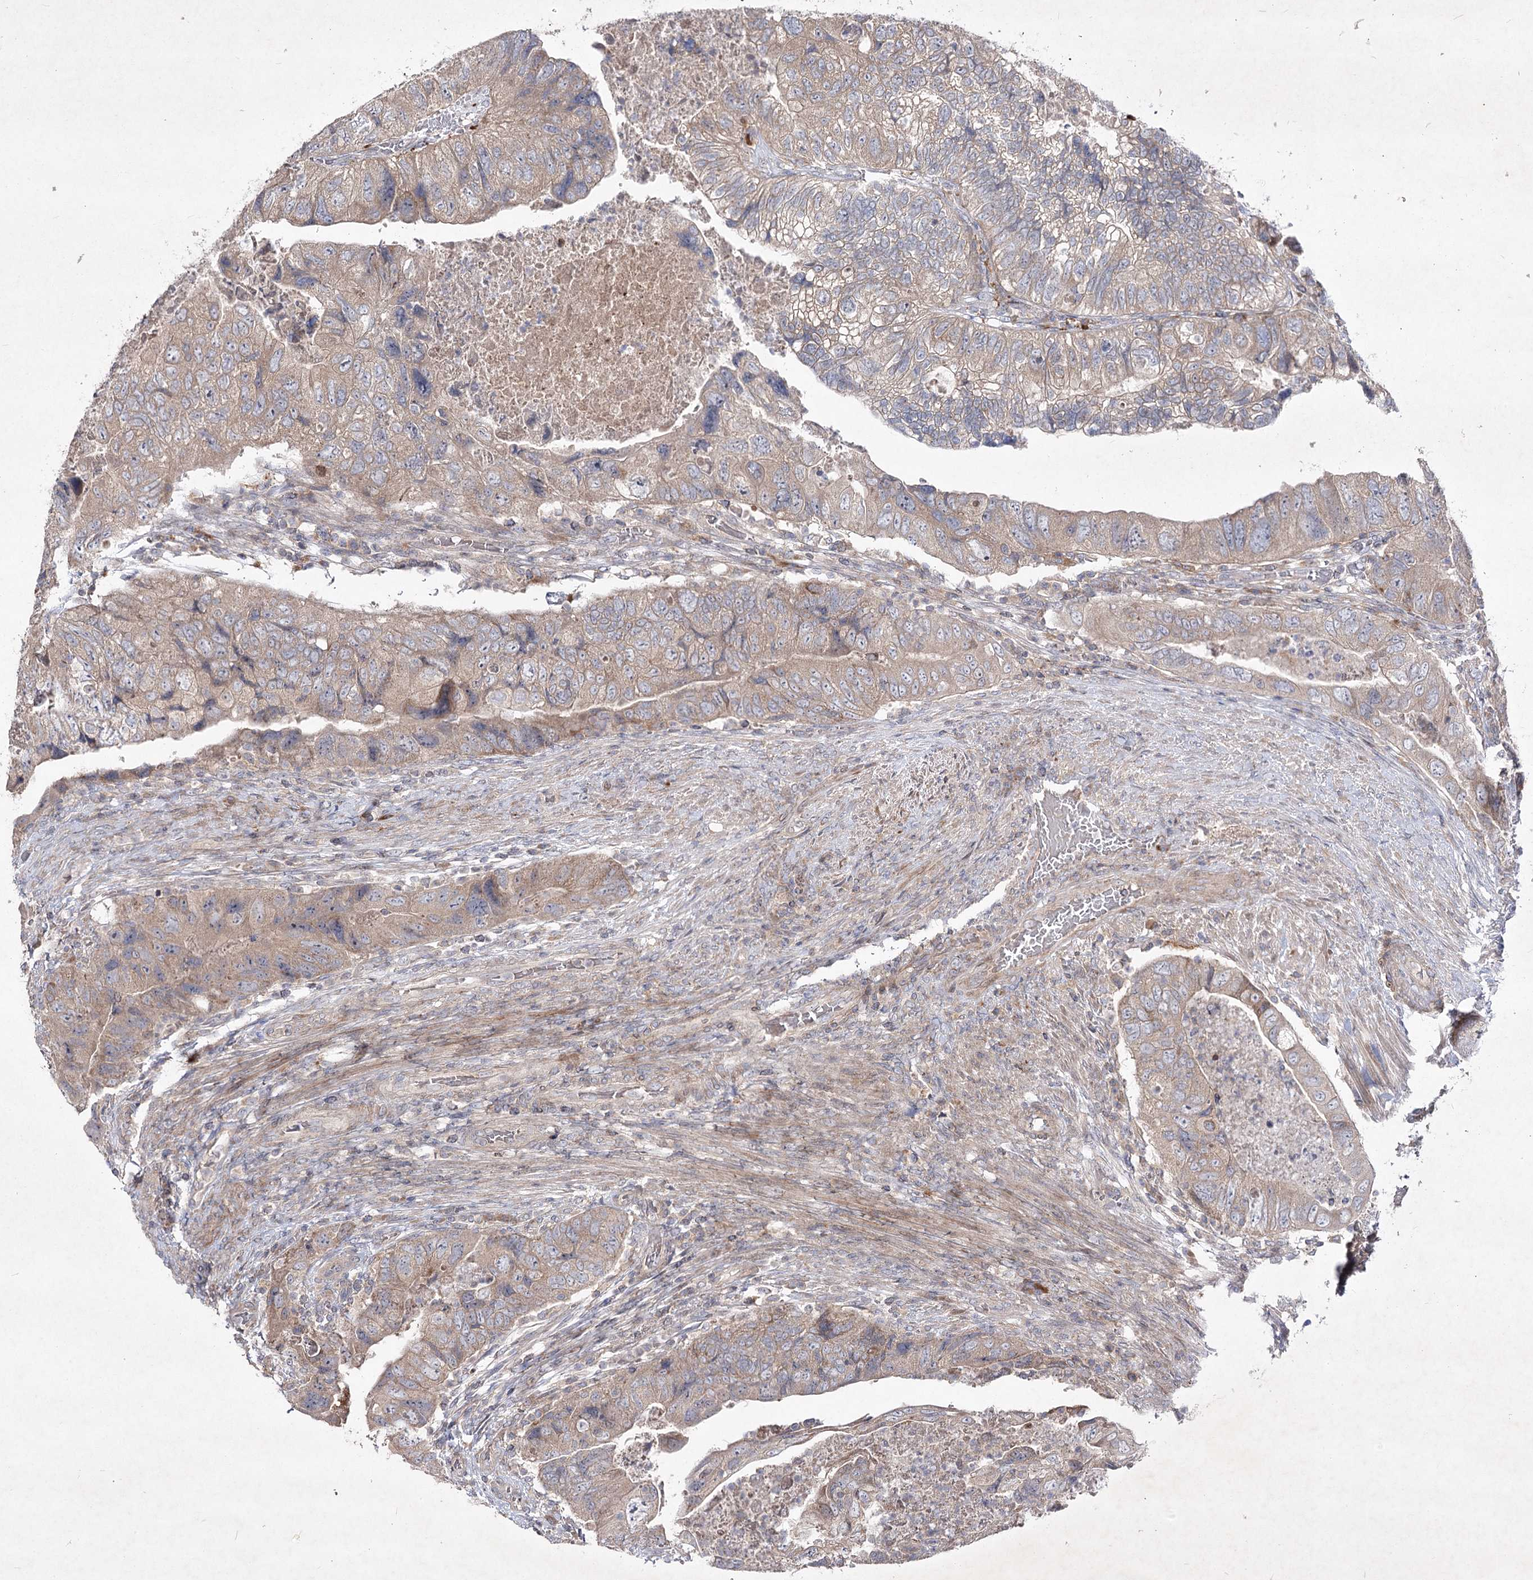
{"staining": {"intensity": "weak", "quantity": "25%-75%", "location": "cytoplasmic/membranous"}, "tissue": "colorectal cancer", "cell_type": "Tumor cells", "image_type": "cancer", "snomed": [{"axis": "morphology", "description": "Adenocarcinoma, NOS"}, {"axis": "topography", "description": "Rectum"}], "caption": "An image of colorectal cancer stained for a protein exhibits weak cytoplasmic/membranous brown staining in tumor cells.", "gene": "CIB2", "patient": {"sex": "male", "age": 63}}